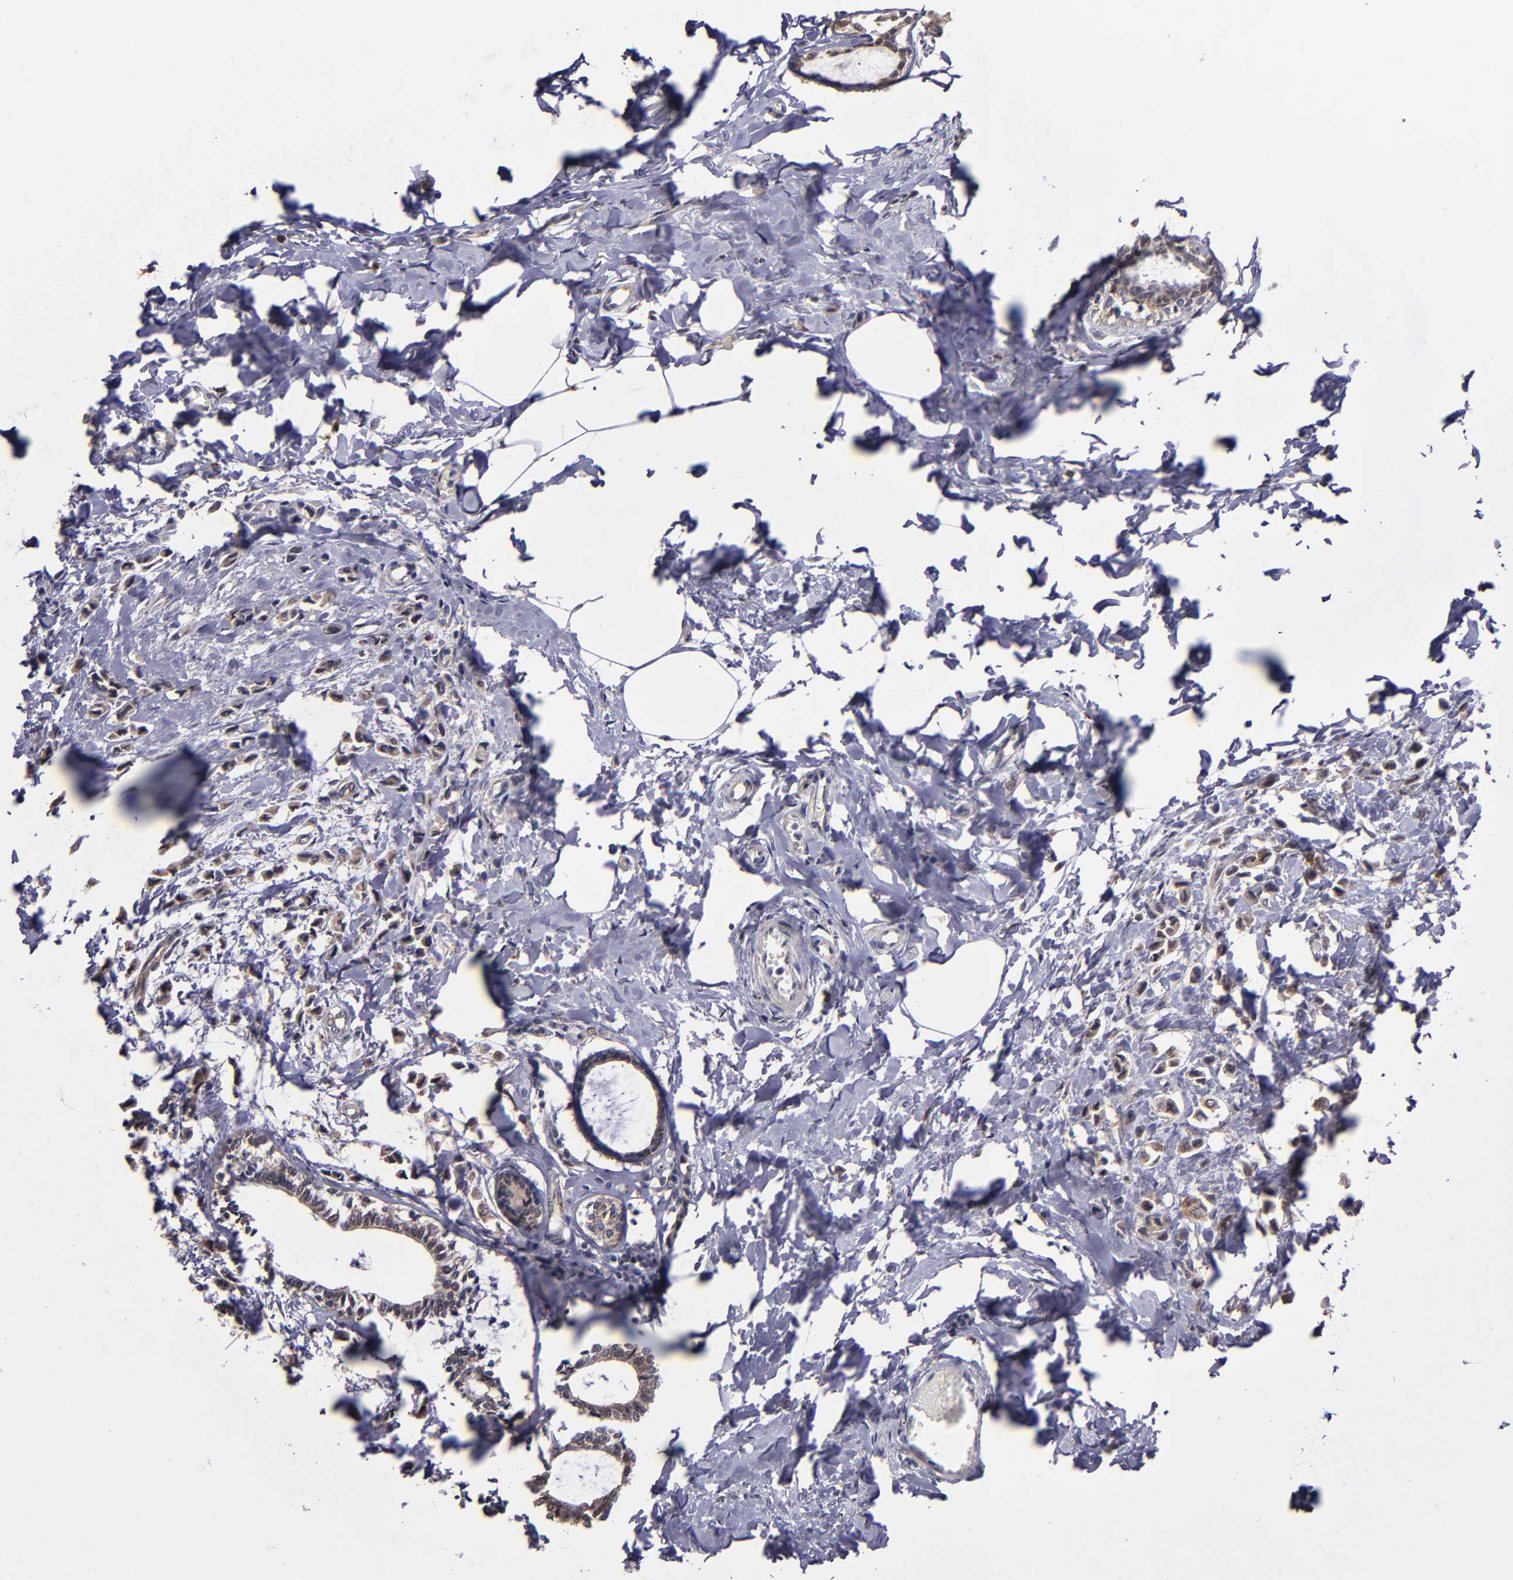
{"staining": {"intensity": "weak", "quantity": ">75%", "location": "cytoplasmic/membranous,nuclear"}, "tissue": "breast cancer", "cell_type": "Tumor cells", "image_type": "cancer", "snomed": [{"axis": "morphology", "description": "Lobular carcinoma"}, {"axis": "topography", "description": "Breast"}], "caption": "Breast lobular carcinoma stained with immunohistochemistry displays weak cytoplasmic/membranous and nuclear positivity in about >75% of tumor cells. (brown staining indicates protein expression, while blue staining denotes nuclei).", "gene": "SIPA1L1", "patient": {"sex": "female", "age": 51}}